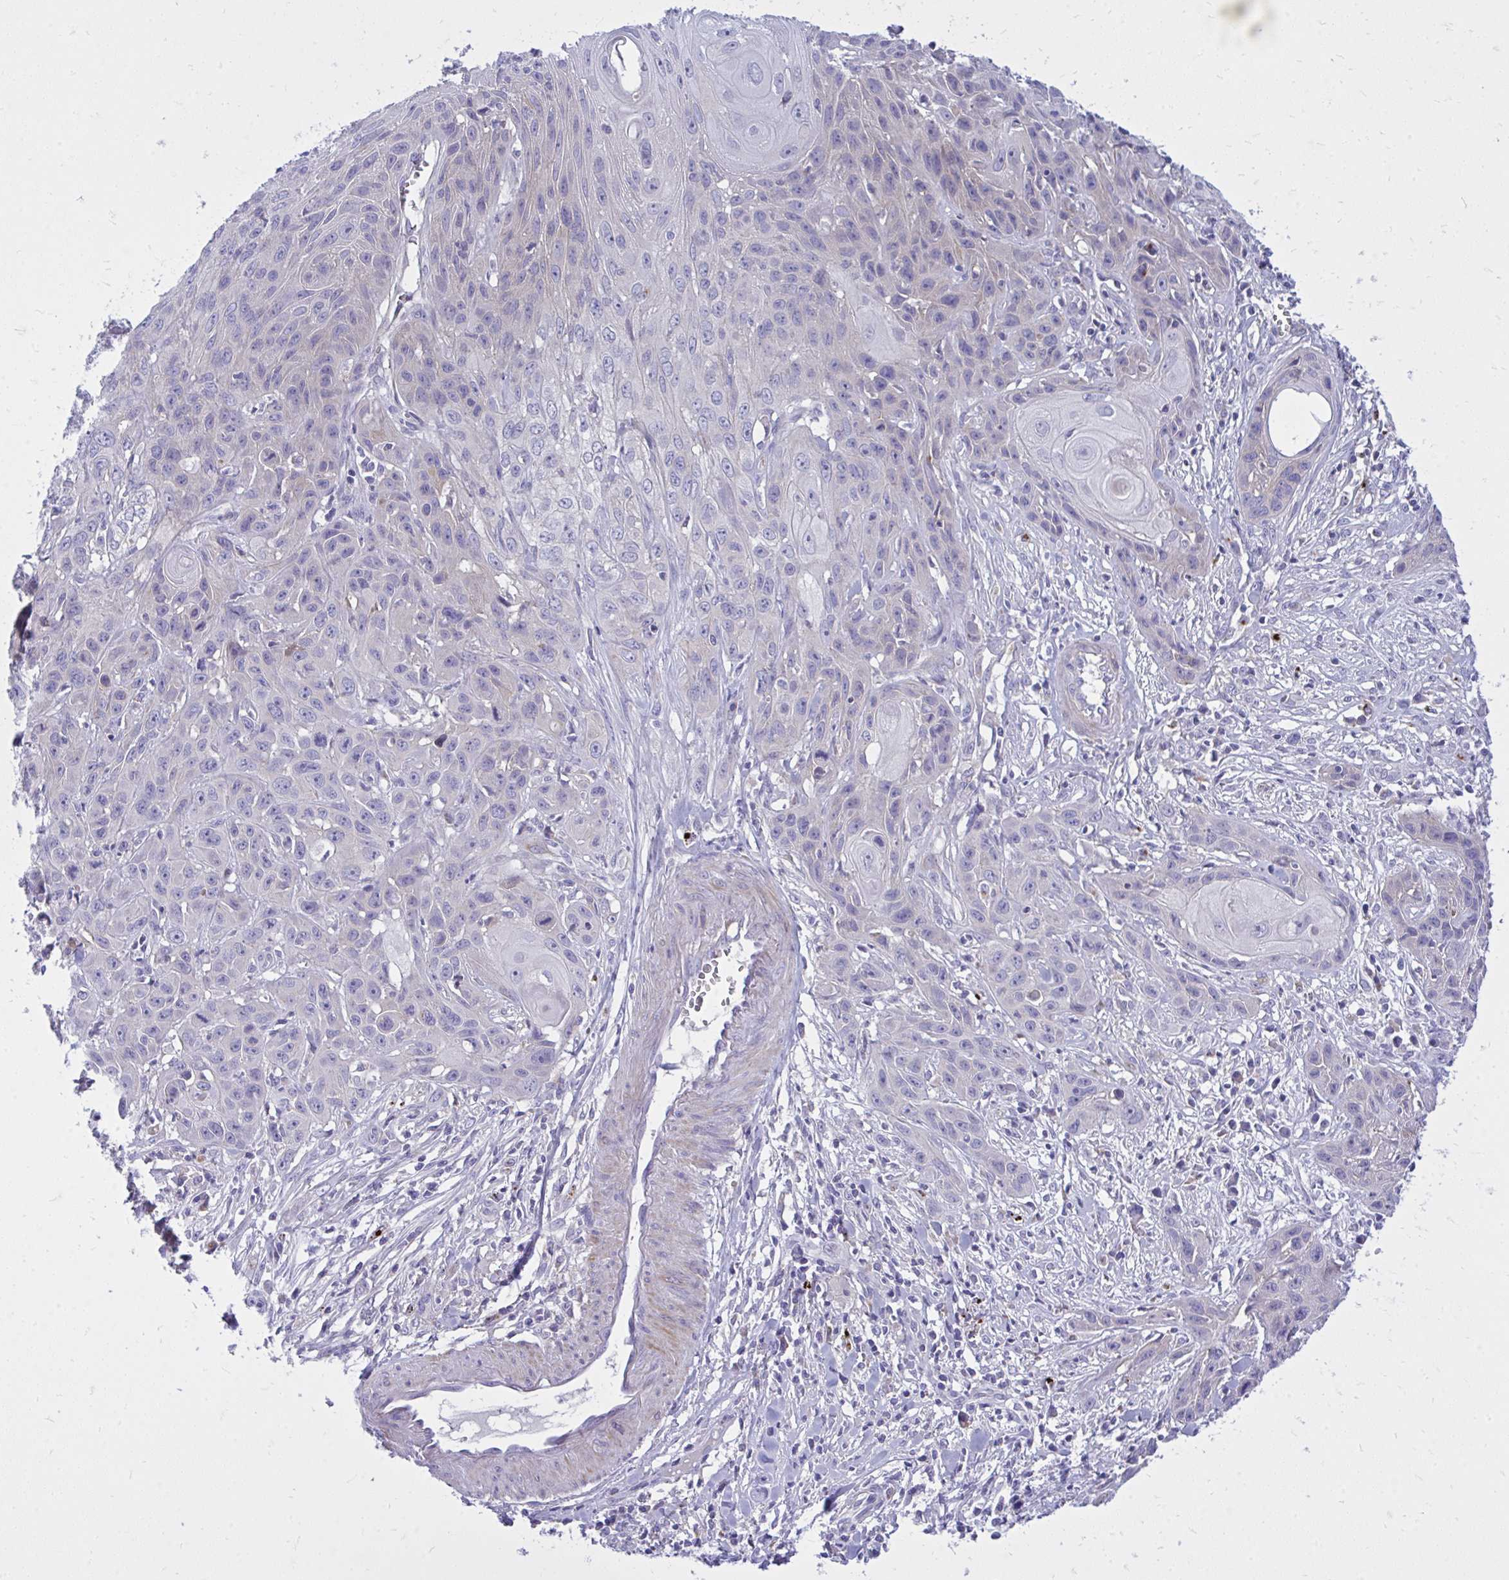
{"staining": {"intensity": "negative", "quantity": "none", "location": "none"}, "tissue": "skin cancer", "cell_type": "Tumor cells", "image_type": "cancer", "snomed": [{"axis": "morphology", "description": "Squamous cell carcinoma, NOS"}, {"axis": "topography", "description": "Skin"}, {"axis": "topography", "description": "Vulva"}], "caption": "IHC image of neoplastic tissue: skin squamous cell carcinoma stained with DAB (3,3'-diaminobenzidine) shows no significant protein positivity in tumor cells.", "gene": "TP53I11", "patient": {"sex": "female", "age": 83}}